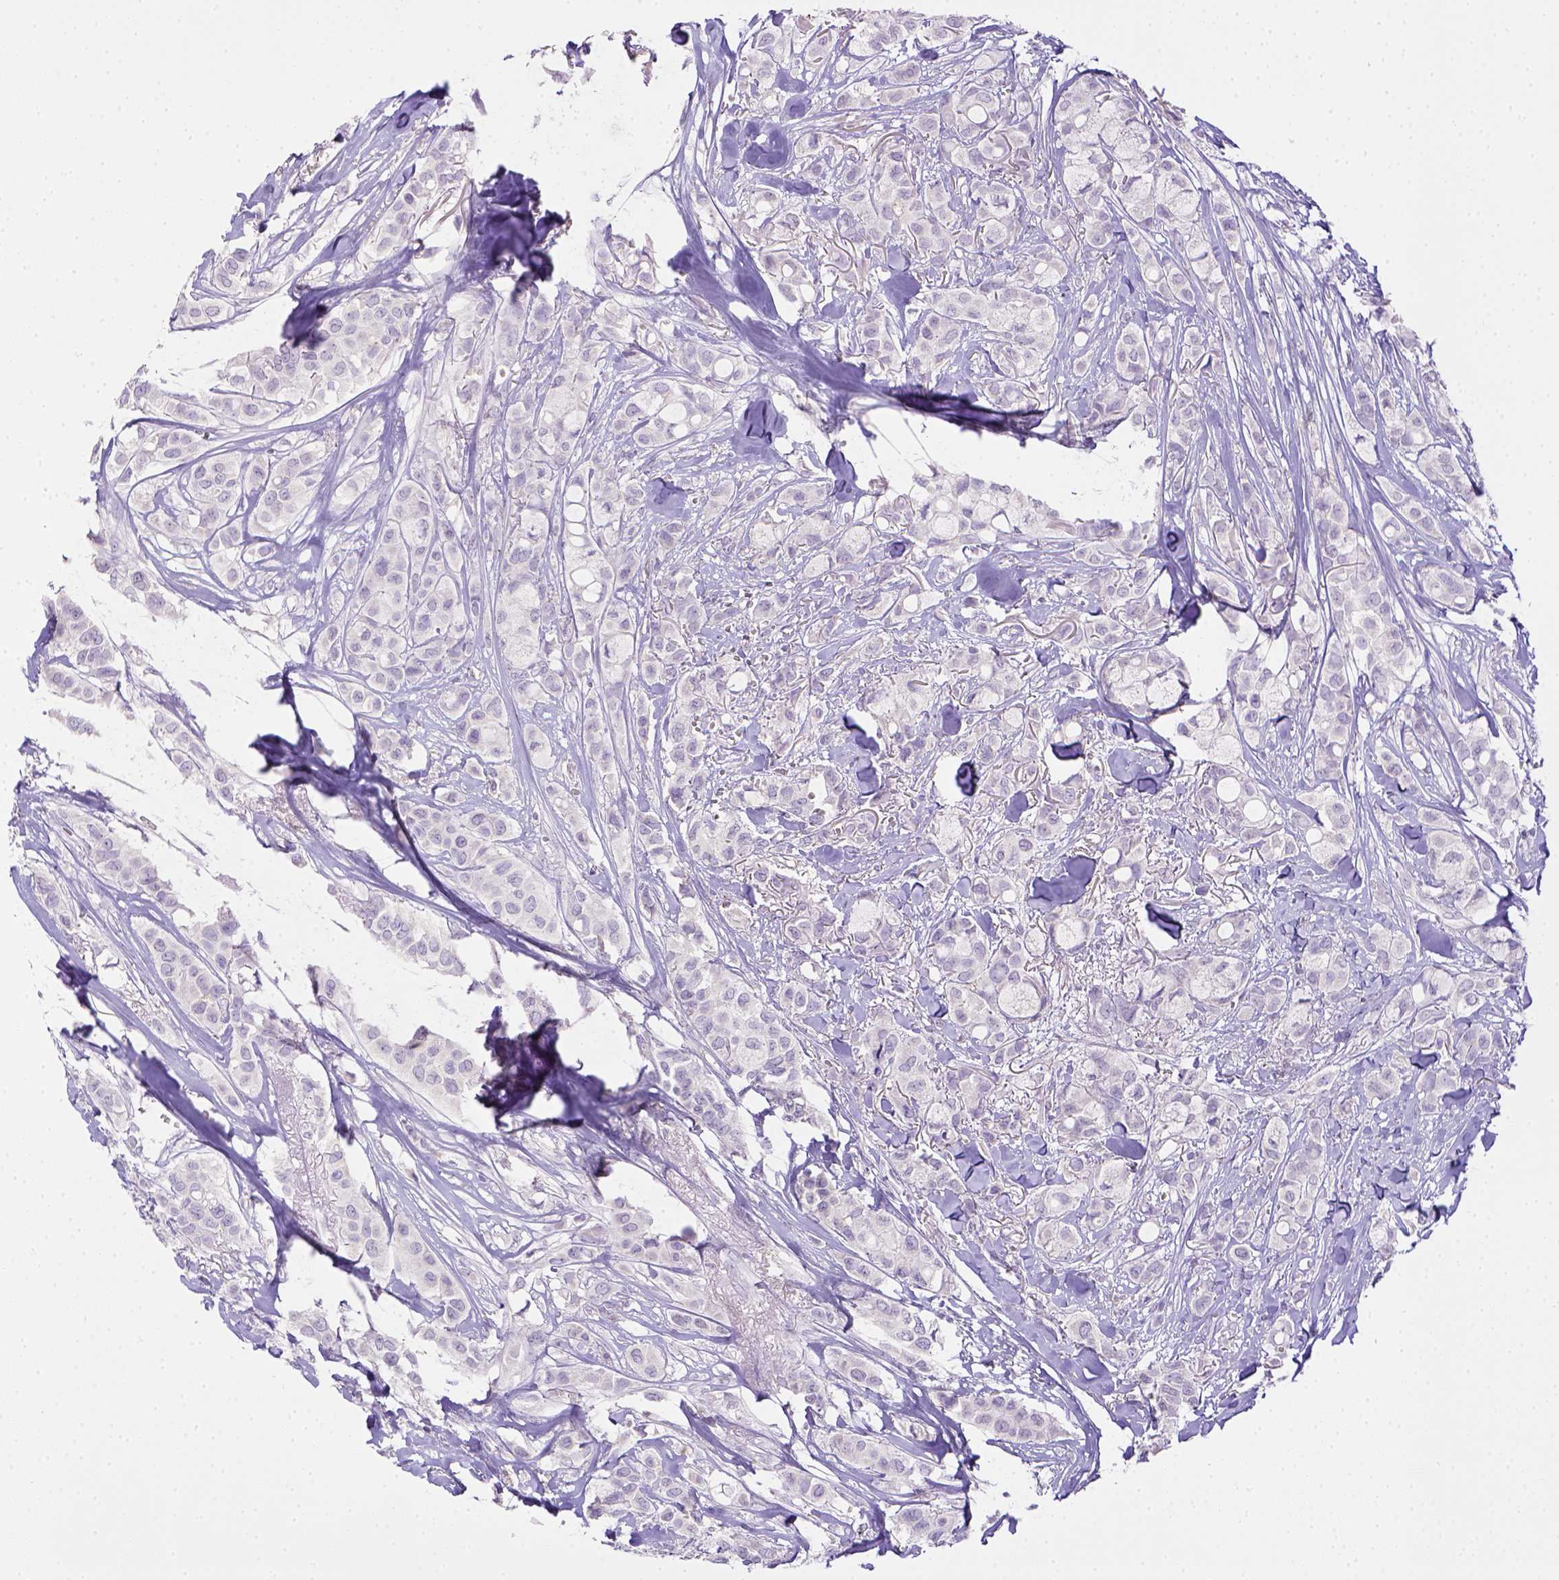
{"staining": {"intensity": "negative", "quantity": "none", "location": "none"}, "tissue": "breast cancer", "cell_type": "Tumor cells", "image_type": "cancer", "snomed": [{"axis": "morphology", "description": "Duct carcinoma"}, {"axis": "topography", "description": "Breast"}], "caption": "Immunohistochemistry (IHC) photomicrograph of neoplastic tissue: human breast cancer stained with DAB reveals no significant protein expression in tumor cells.", "gene": "ITGAM", "patient": {"sex": "female", "age": 85}}